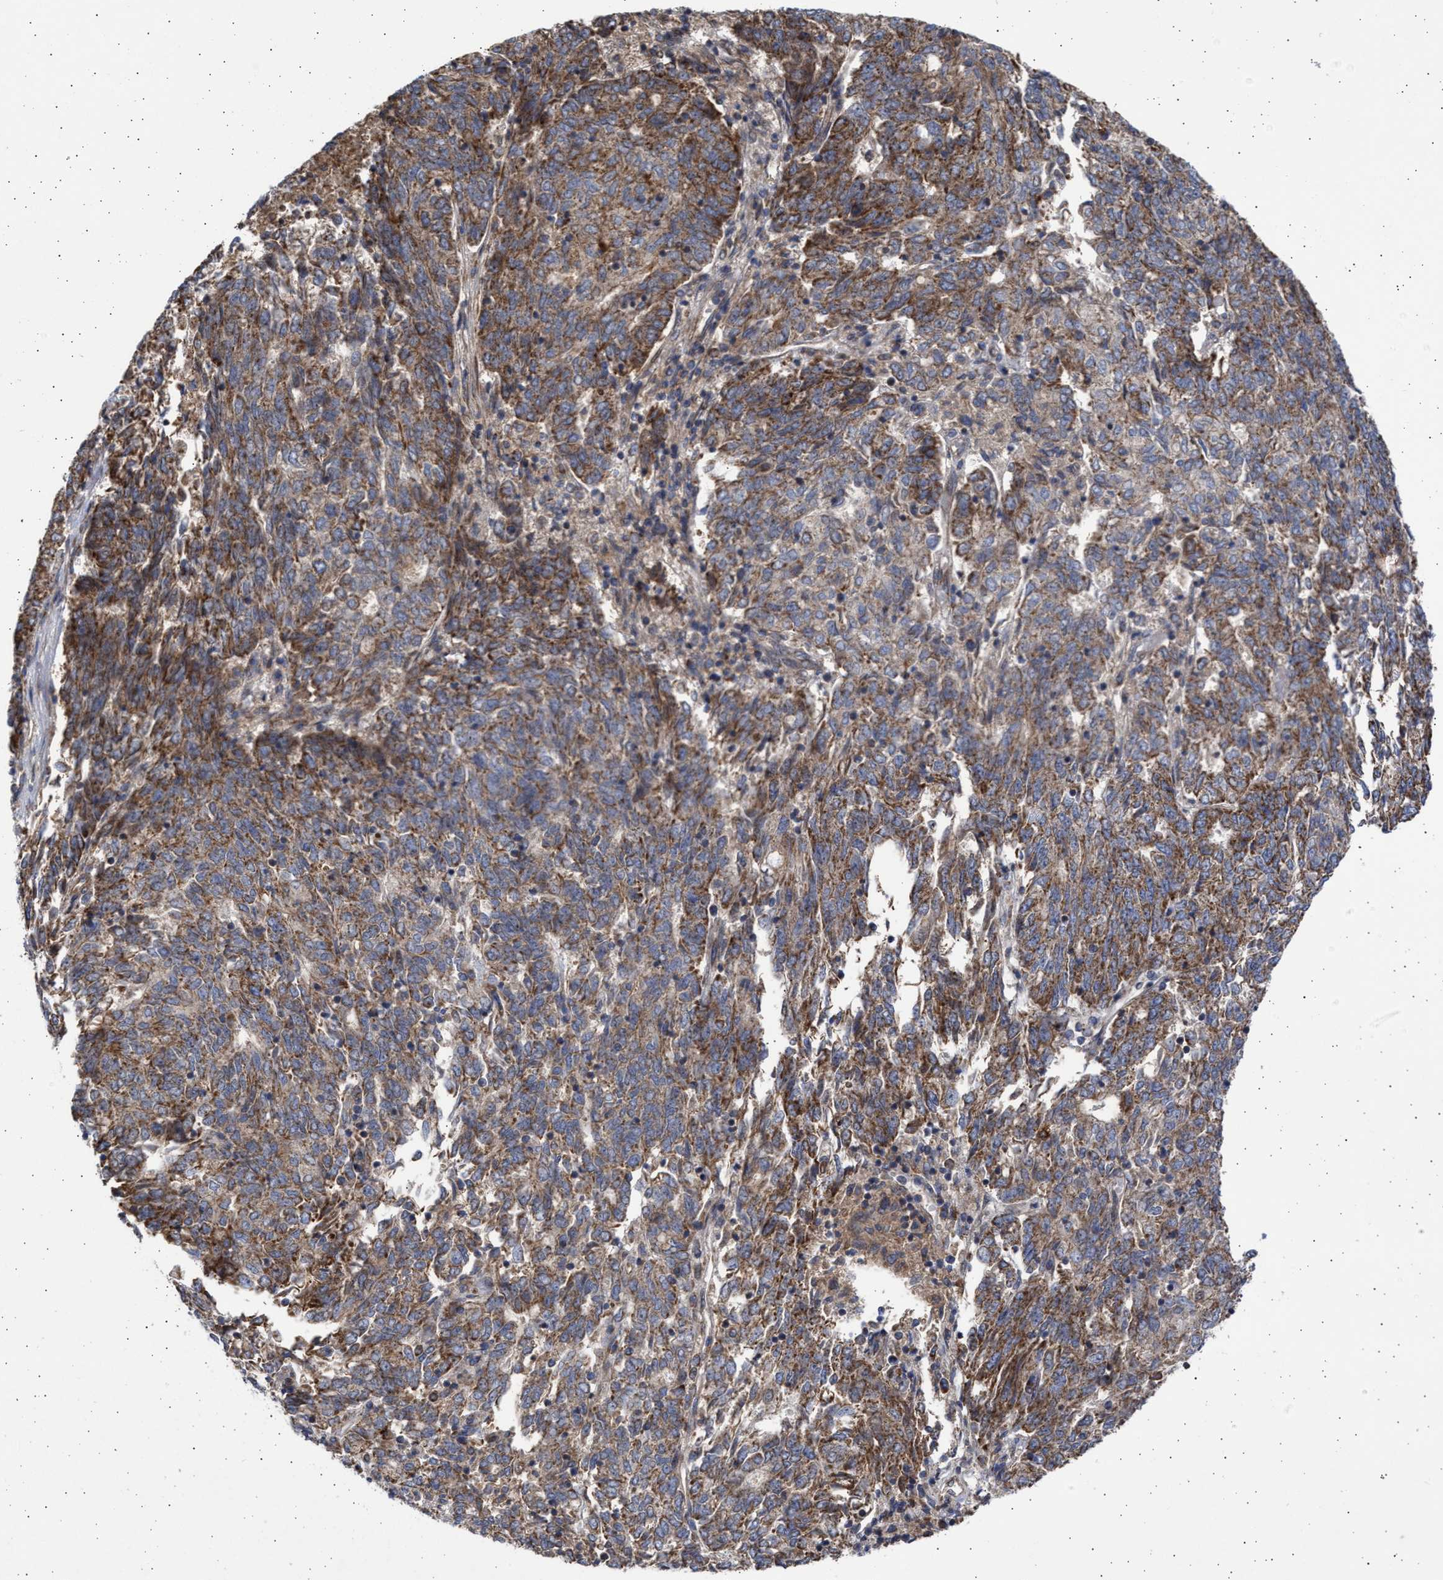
{"staining": {"intensity": "strong", "quantity": ">75%", "location": "cytoplasmic/membranous"}, "tissue": "endometrial cancer", "cell_type": "Tumor cells", "image_type": "cancer", "snomed": [{"axis": "morphology", "description": "Adenocarcinoma, NOS"}, {"axis": "topography", "description": "Endometrium"}], "caption": "Endometrial cancer stained with immunohistochemistry demonstrates strong cytoplasmic/membranous positivity in about >75% of tumor cells.", "gene": "TTC19", "patient": {"sex": "female", "age": 80}}